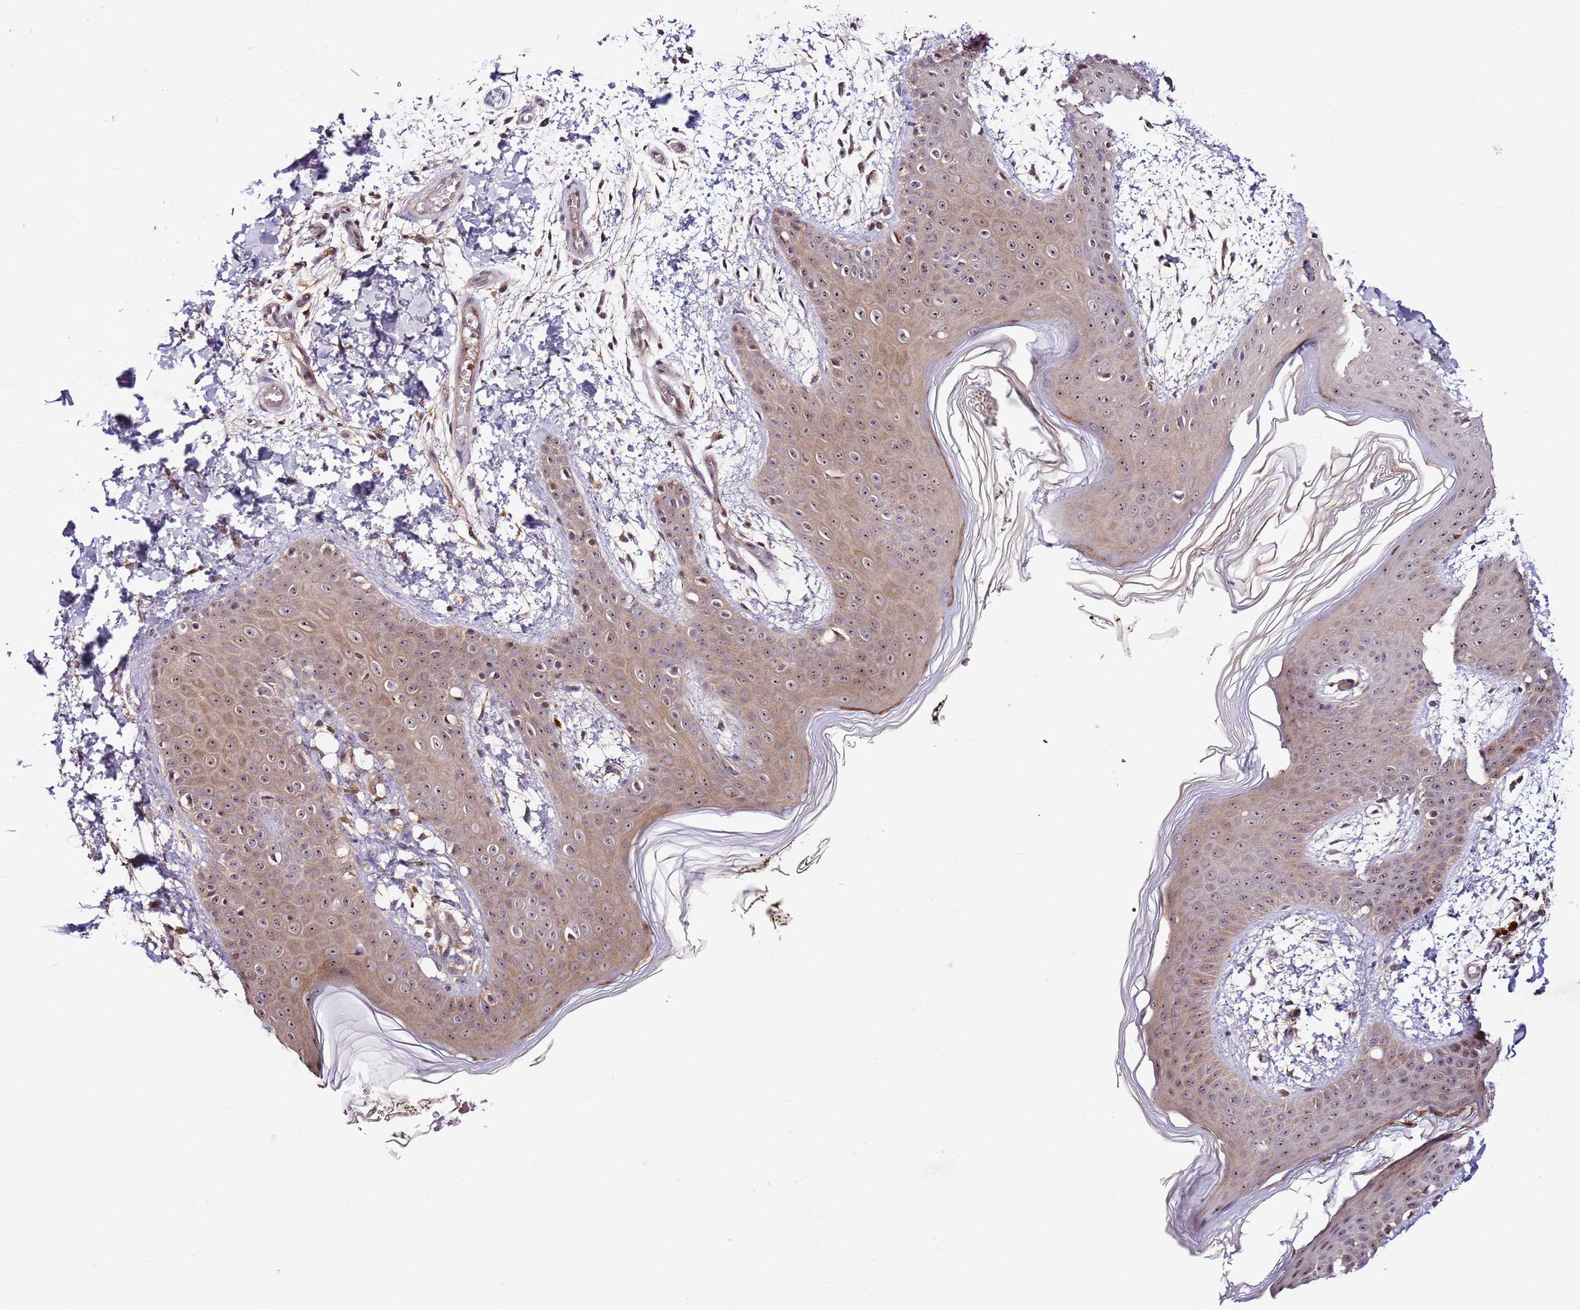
{"staining": {"intensity": "moderate", "quantity": ">75%", "location": "cytoplasmic/membranous"}, "tissue": "skin", "cell_type": "Fibroblasts", "image_type": "normal", "snomed": [{"axis": "morphology", "description": "Normal tissue, NOS"}, {"axis": "topography", "description": "Skin"}], "caption": "IHC staining of unremarkable skin, which exhibits medium levels of moderate cytoplasmic/membranous staining in approximately >75% of fibroblasts indicating moderate cytoplasmic/membranous protein positivity. The staining was performed using DAB (3,3'-diaminobenzidine) (brown) for protein detection and nuclei were counterstained in hematoxylin (blue).", "gene": "DDX27", "patient": {"sex": "male", "age": 36}}